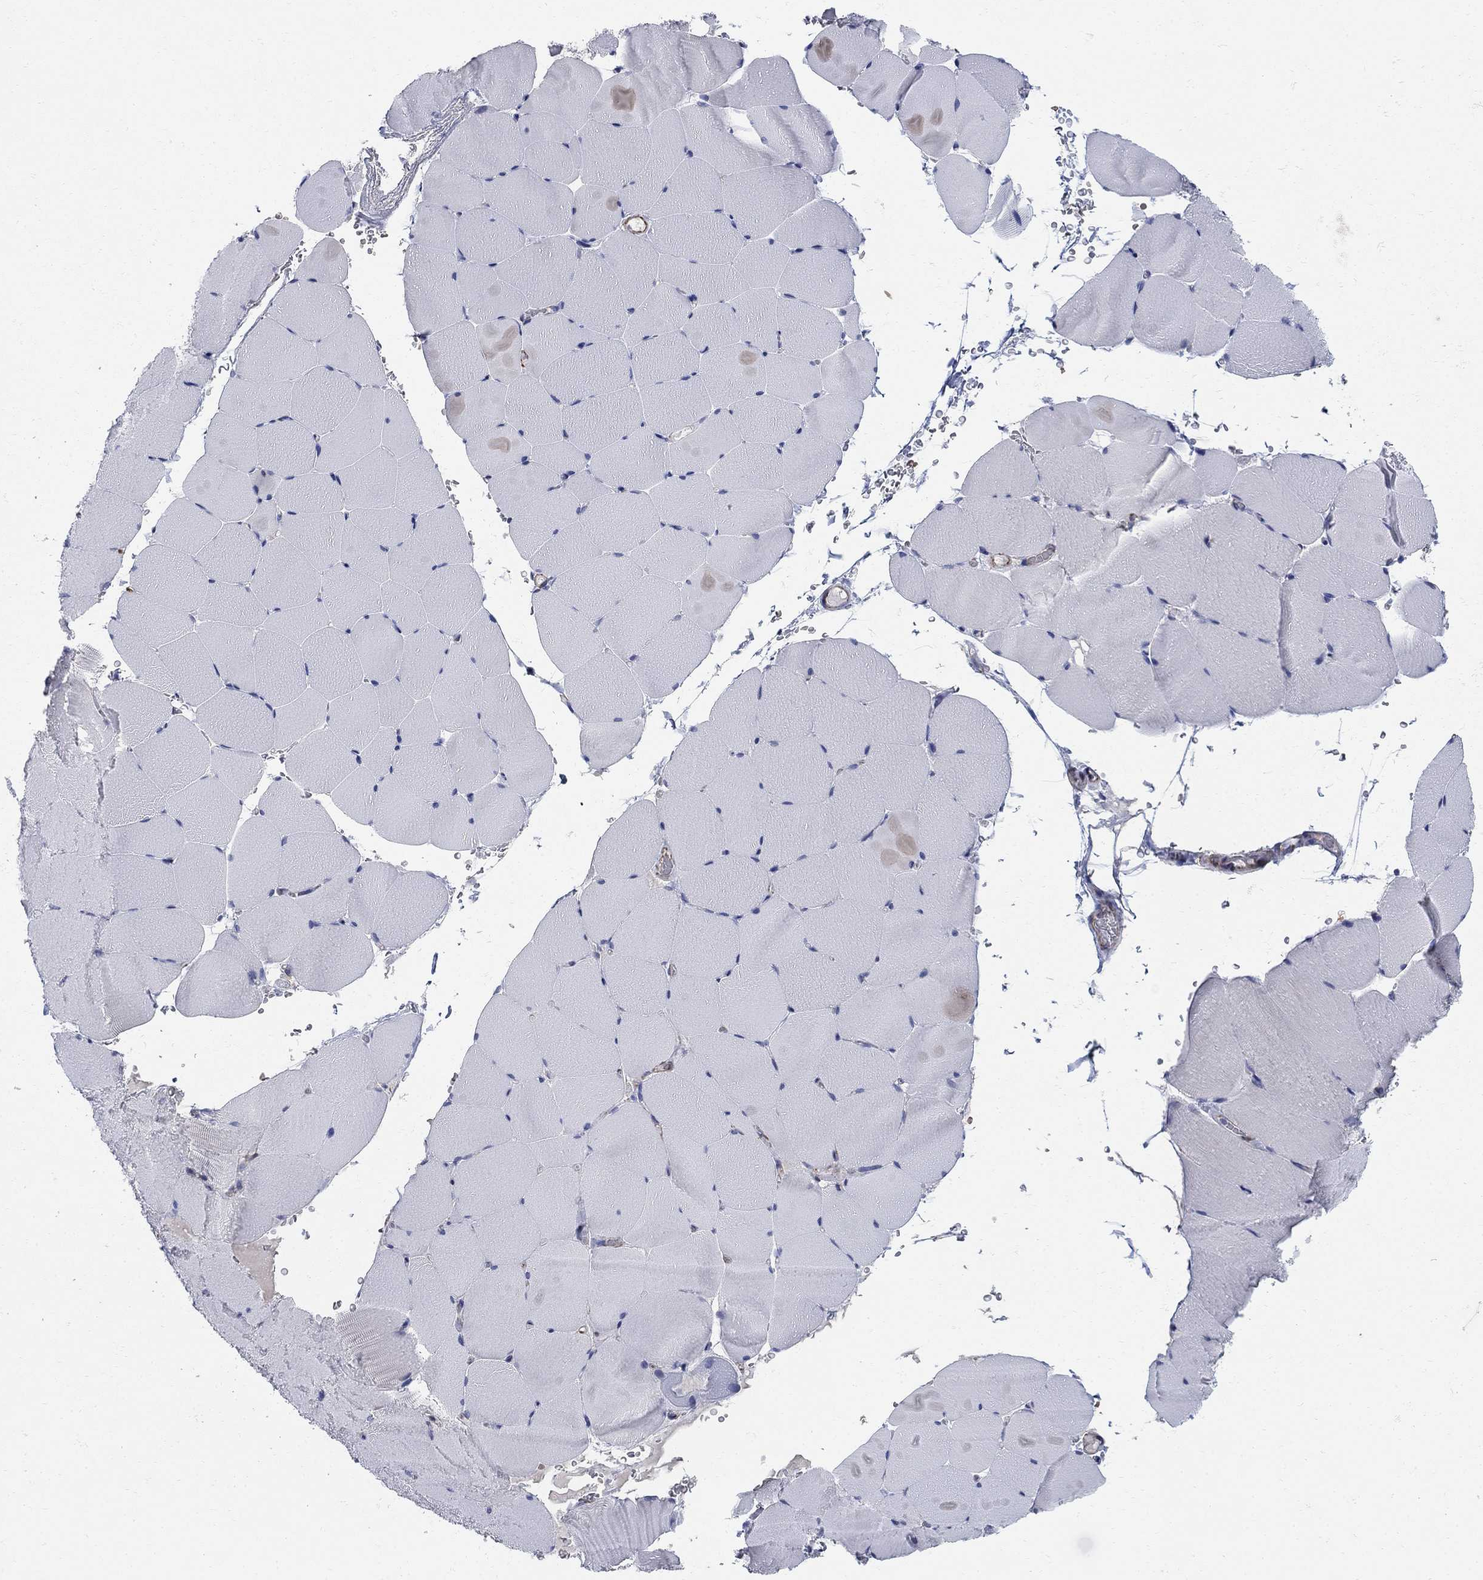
{"staining": {"intensity": "negative", "quantity": "none", "location": "none"}, "tissue": "skeletal muscle", "cell_type": "Myocytes", "image_type": "normal", "snomed": [{"axis": "morphology", "description": "Normal tissue, NOS"}, {"axis": "topography", "description": "Skeletal muscle"}], "caption": "IHC of unremarkable skeletal muscle shows no expression in myocytes.", "gene": "SEPTIN8", "patient": {"sex": "female", "age": 37}}